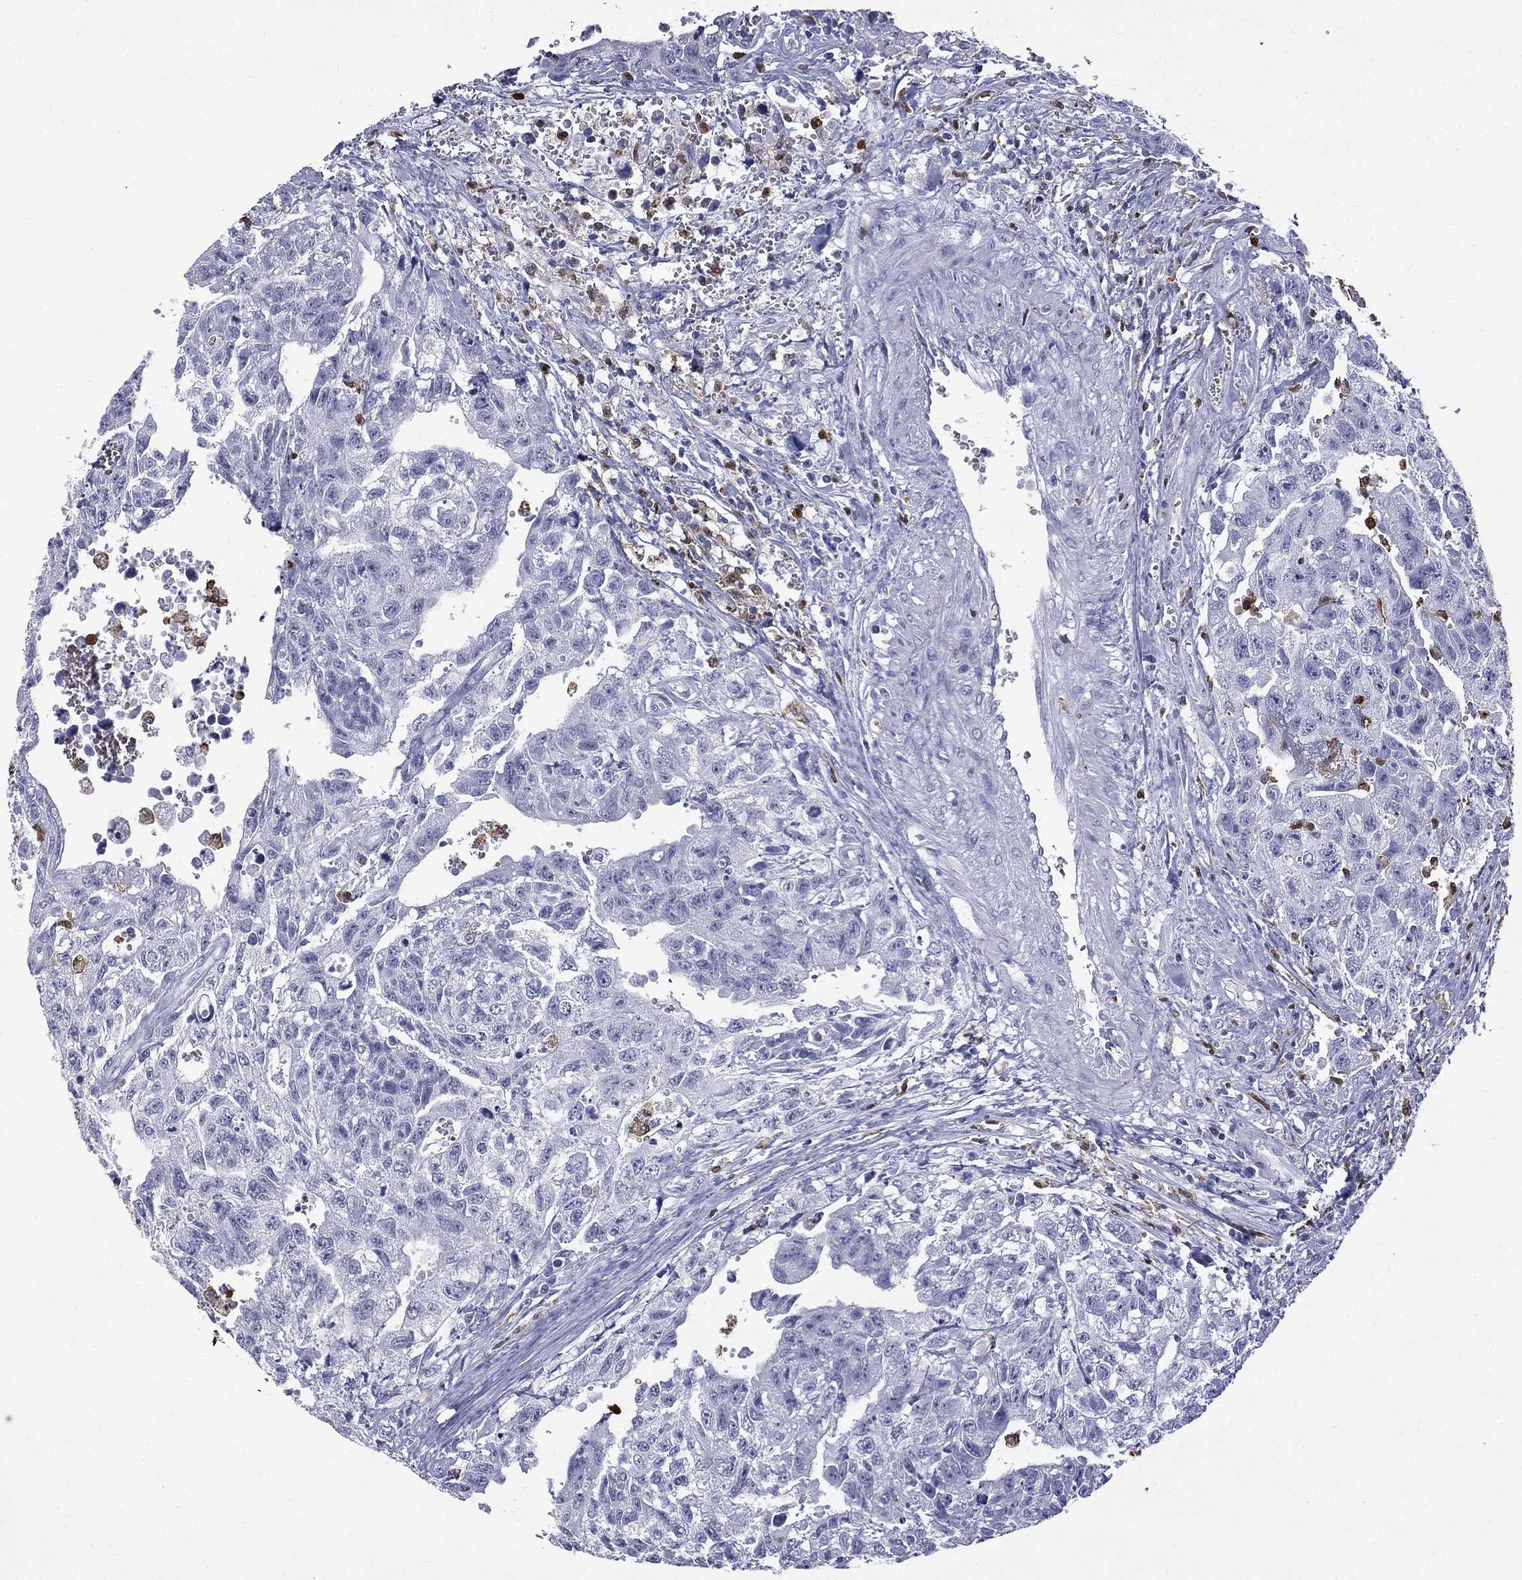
{"staining": {"intensity": "negative", "quantity": "none", "location": "none"}, "tissue": "testis cancer", "cell_type": "Tumor cells", "image_type": "cancer", "snomed": [{"axis": "morphology", "description": "Carcinoma, Embryonal, NOS"}, {"axis": "topography", "description": "Testis"}], "caption": "DAB (3,3'-diaminobenzidine) immunohistochemical staining of human testis cancer (embryonal carcinoma) reveals no significant expression in tumor cells.", "gene": "TRIM29", "patient": {"sex": "male", "age": 24}}